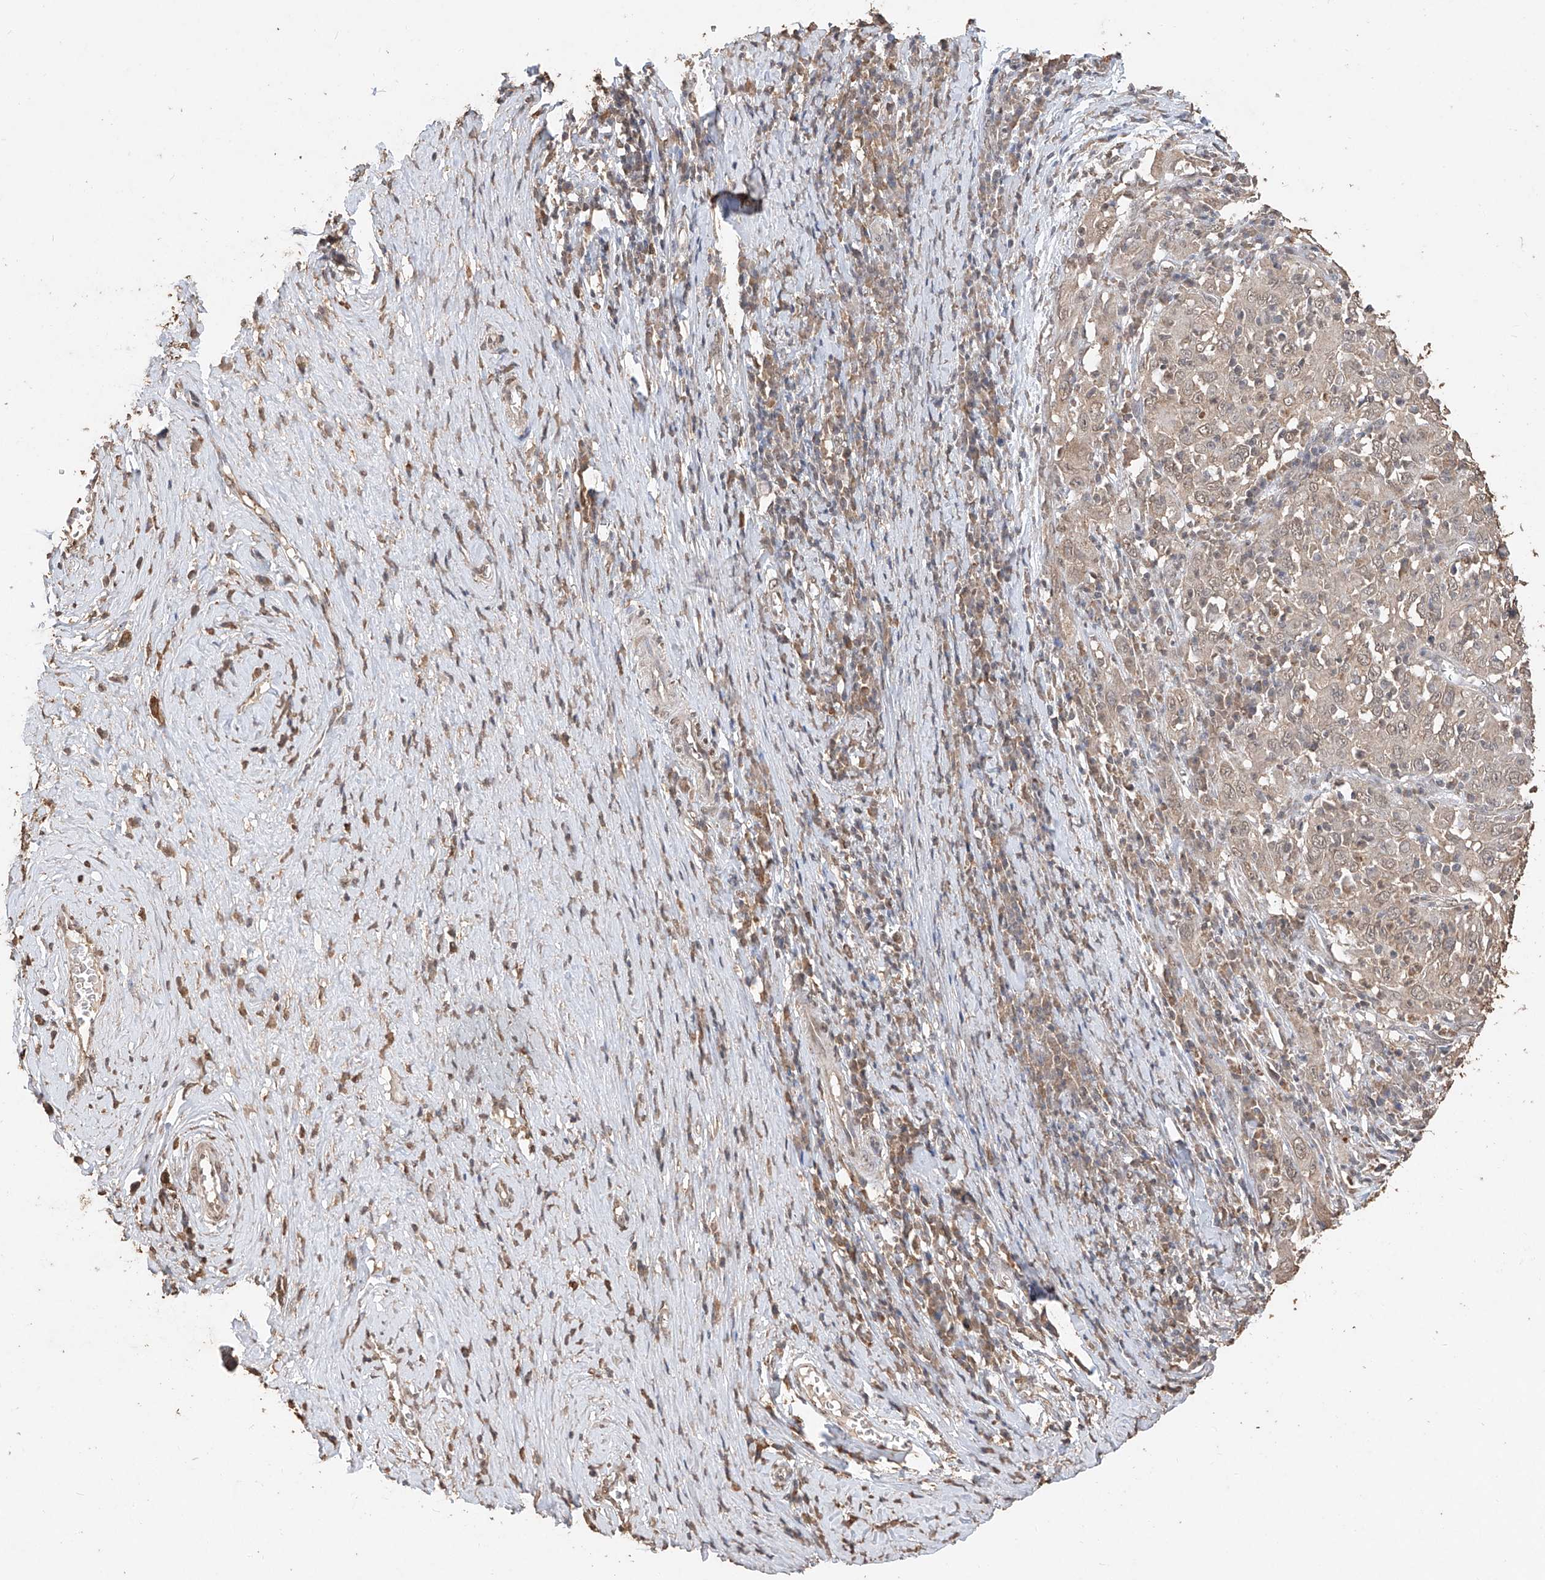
{"staining": {"intensity": "weak", "quantity": "25%-75%", "location": "nuclear"}, "tissue": "cervical cancer", "cell_type": "Tumor cells", "image_type": "cancer", "snomed": [{"axis": "morphology", "description": "Squamous cell carcinoma, NOS"}, {"axis": "topography", "description": "Cervix"}], "caption": "This histopathology image displays immunohistochemistry (IHC) staining of human cervical cancer, with low weak nuclear expression in about 25%-75% of tumor cells.", "gene": "ELOVL1", "patient": {"sex": "female", "age": 46}}